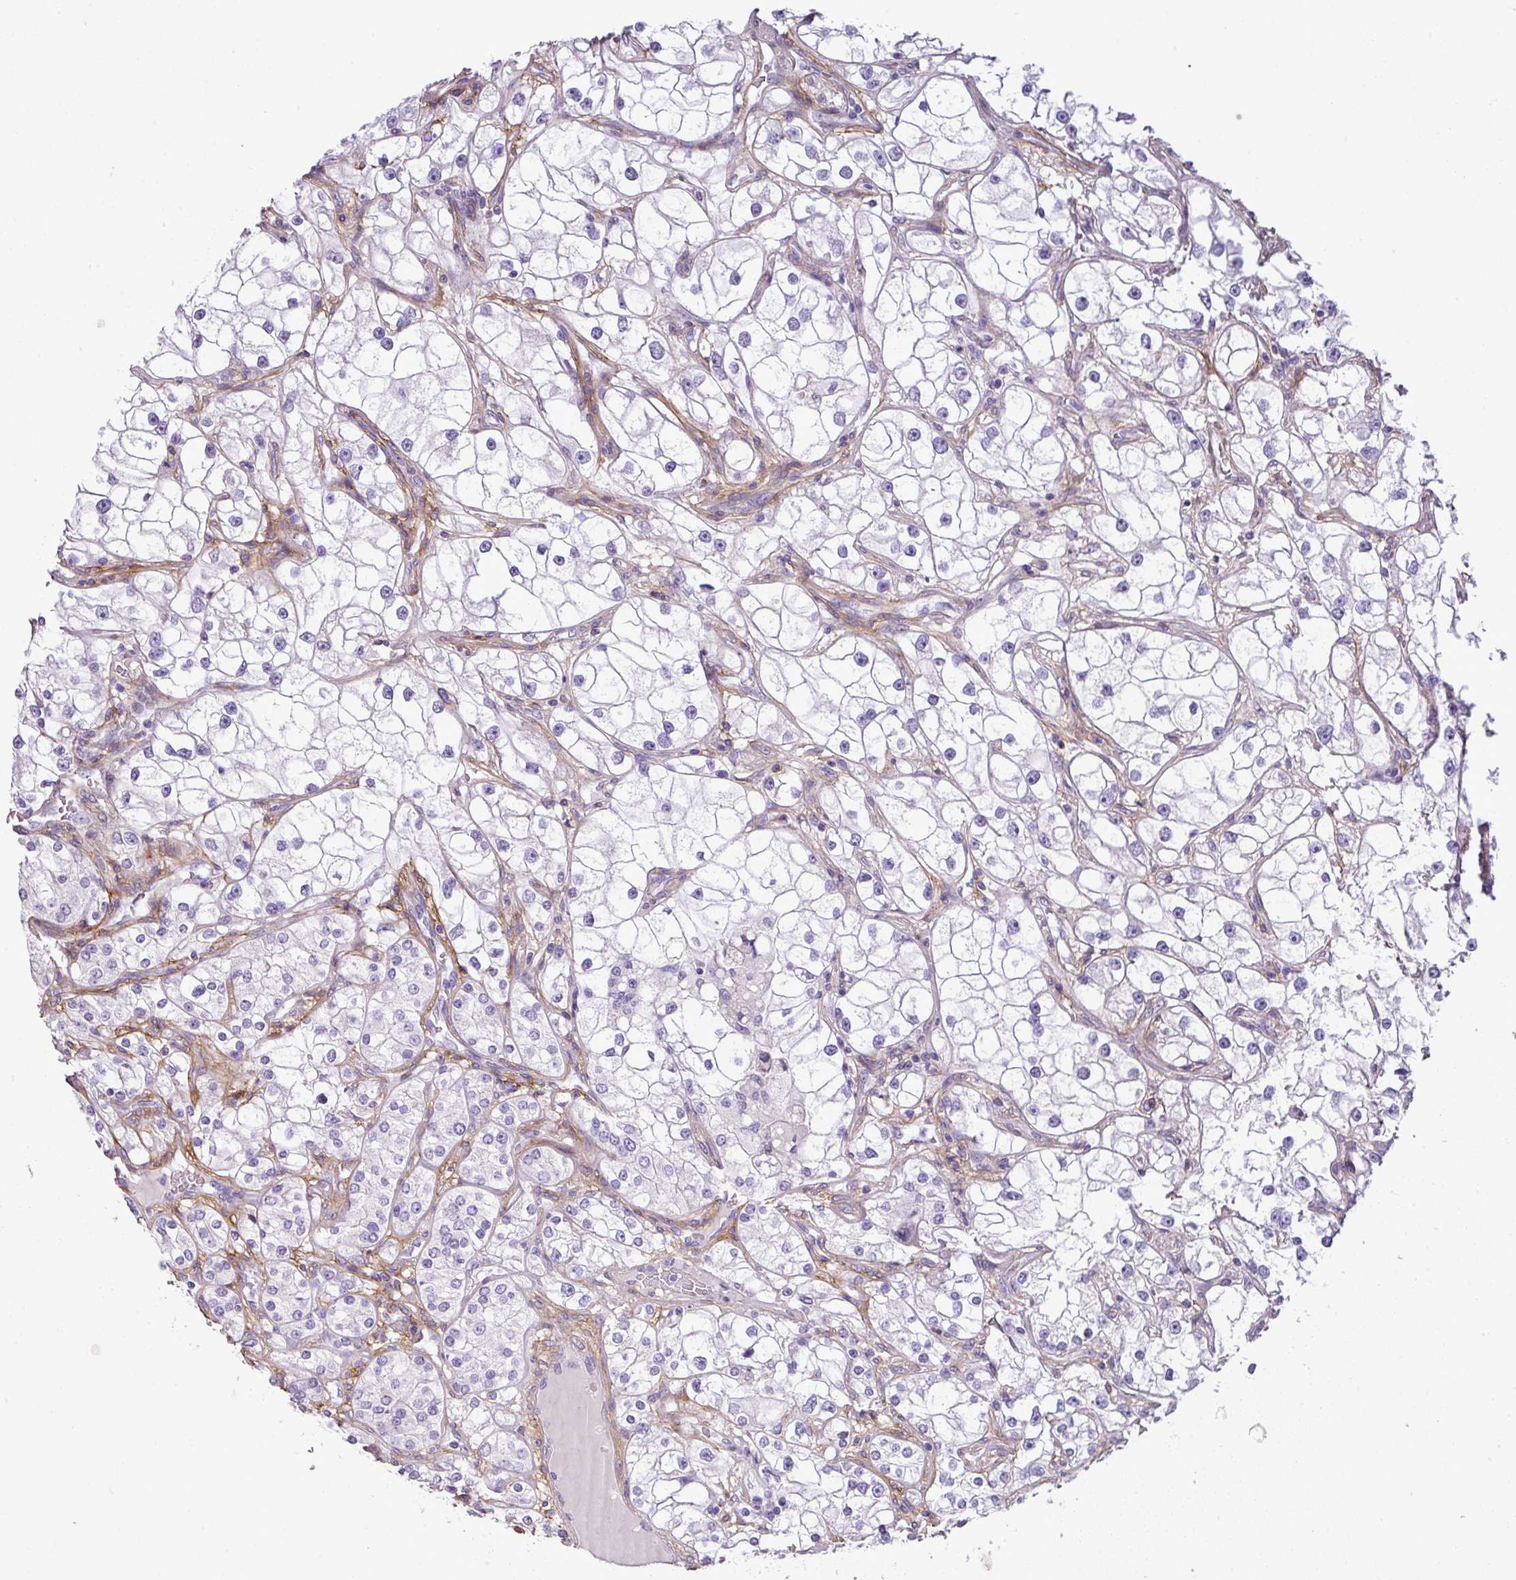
{"staining": {"intensity": "negative", "quantity": "none", "location": "none"}, "tissue": "renal cancer", "cell_type": "Tumor cells", "image_type": "cancer", "snomed": [{"axis": "morphology", "description": "Adenocarcinoma, NOS"}, {"axis": "topography", "description": "Kidney"}], "caption": "DAB (3,3'-diaminobenzidine) immunohistochemical staining of renal cancer (adenocarcinoma) demonstrates no significant expression in tumor cells.", "gene": "PARD6G", "patient": {"sex": "male", "age": 77}}